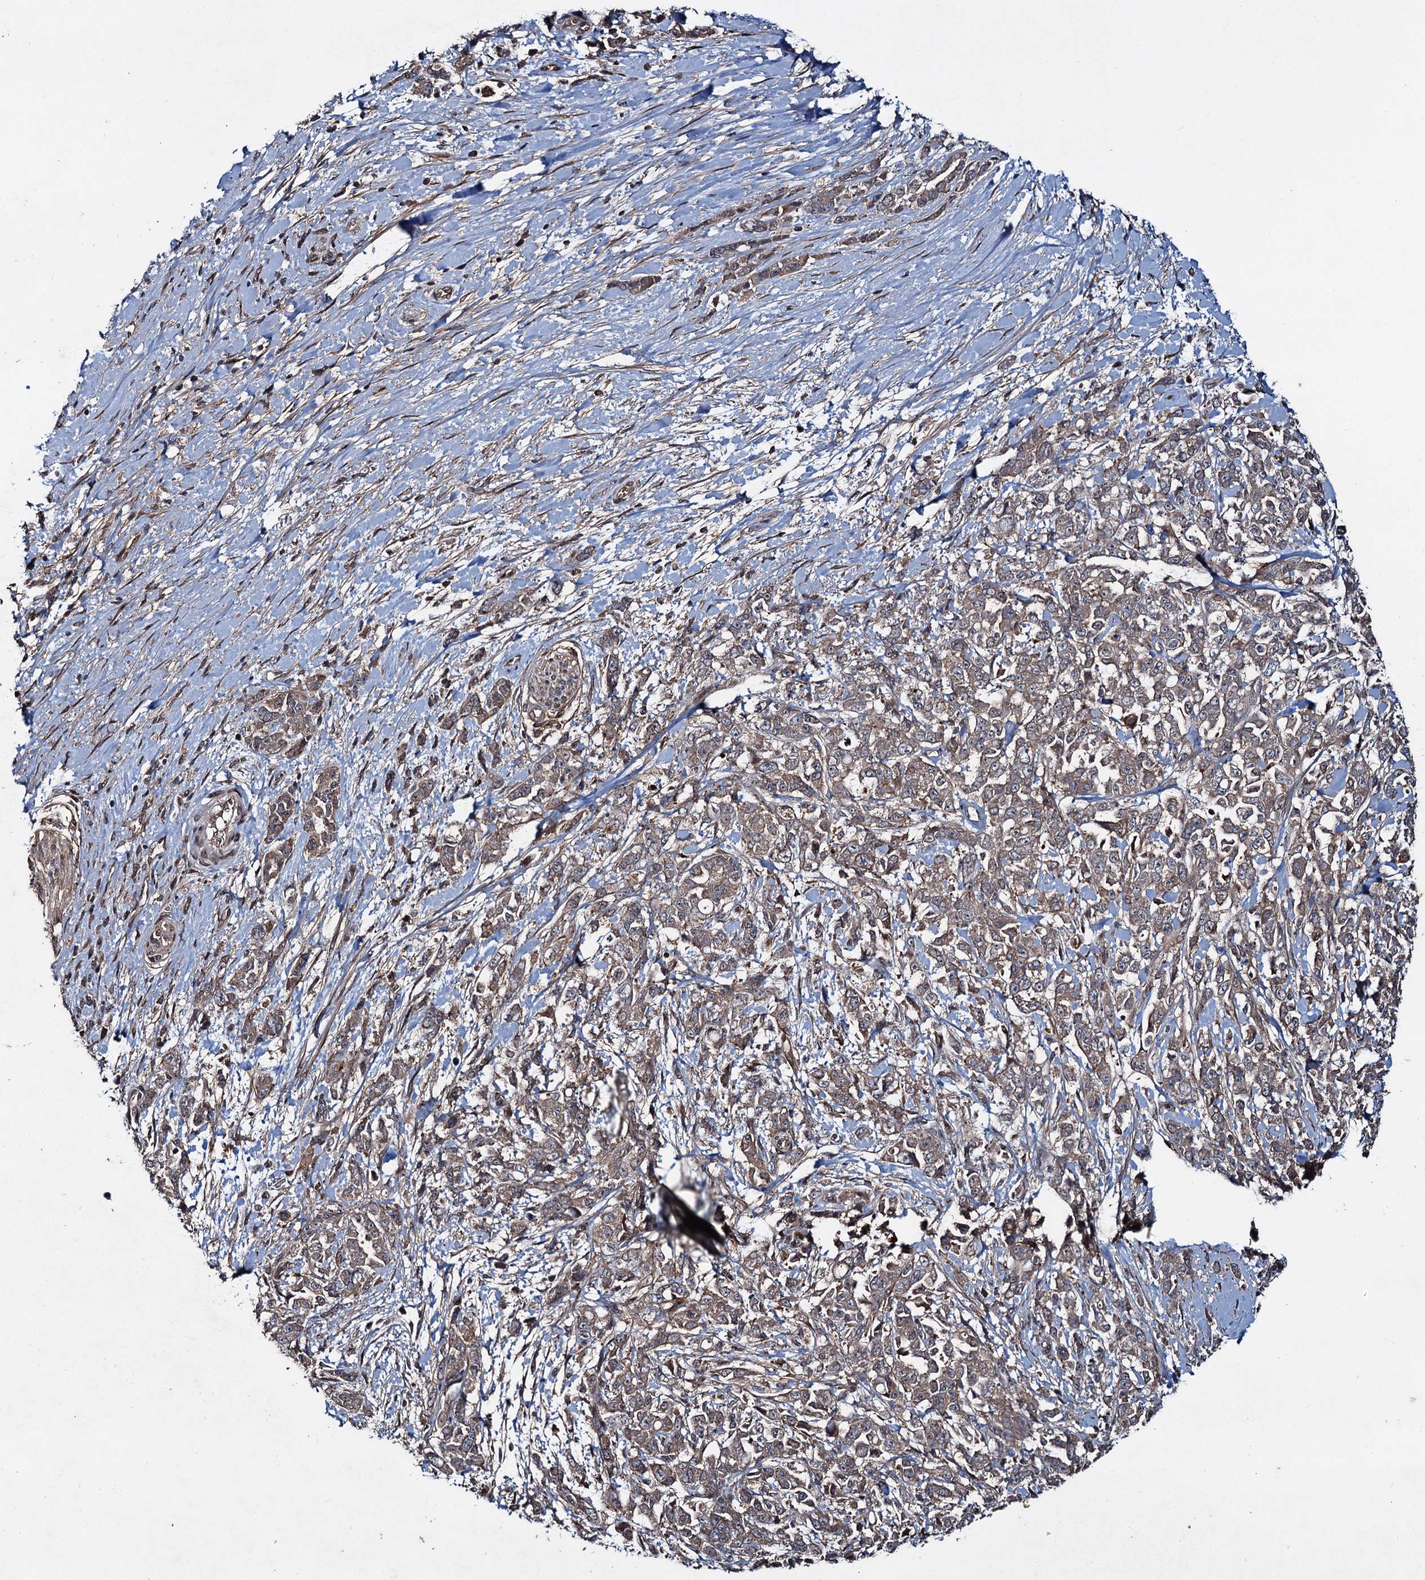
{"staining": {"intensity": "moderate", "quantity": ">75%", "location": "cytoplasmic/membranous"}, "tissue": "pancreatic cancer", "cell_type": "Tumor cells", "image_type": "cancer", "snomed": [{"axis": "morphology", "description": "Normal tissue, NOS"}, {"axis": "morphology", "description": "Adenocarcinoma, NOS"}, {"axis": "topography", "description": "Pancreas"}], "caption": "Protein staining of pancreatic cancer tissue reveals moderate cytoplasmic/membranous expression in approximately >75% of tumor cells.", "gene": "RHOBTB1", "patient": {"sex": "female", "age": 64}}